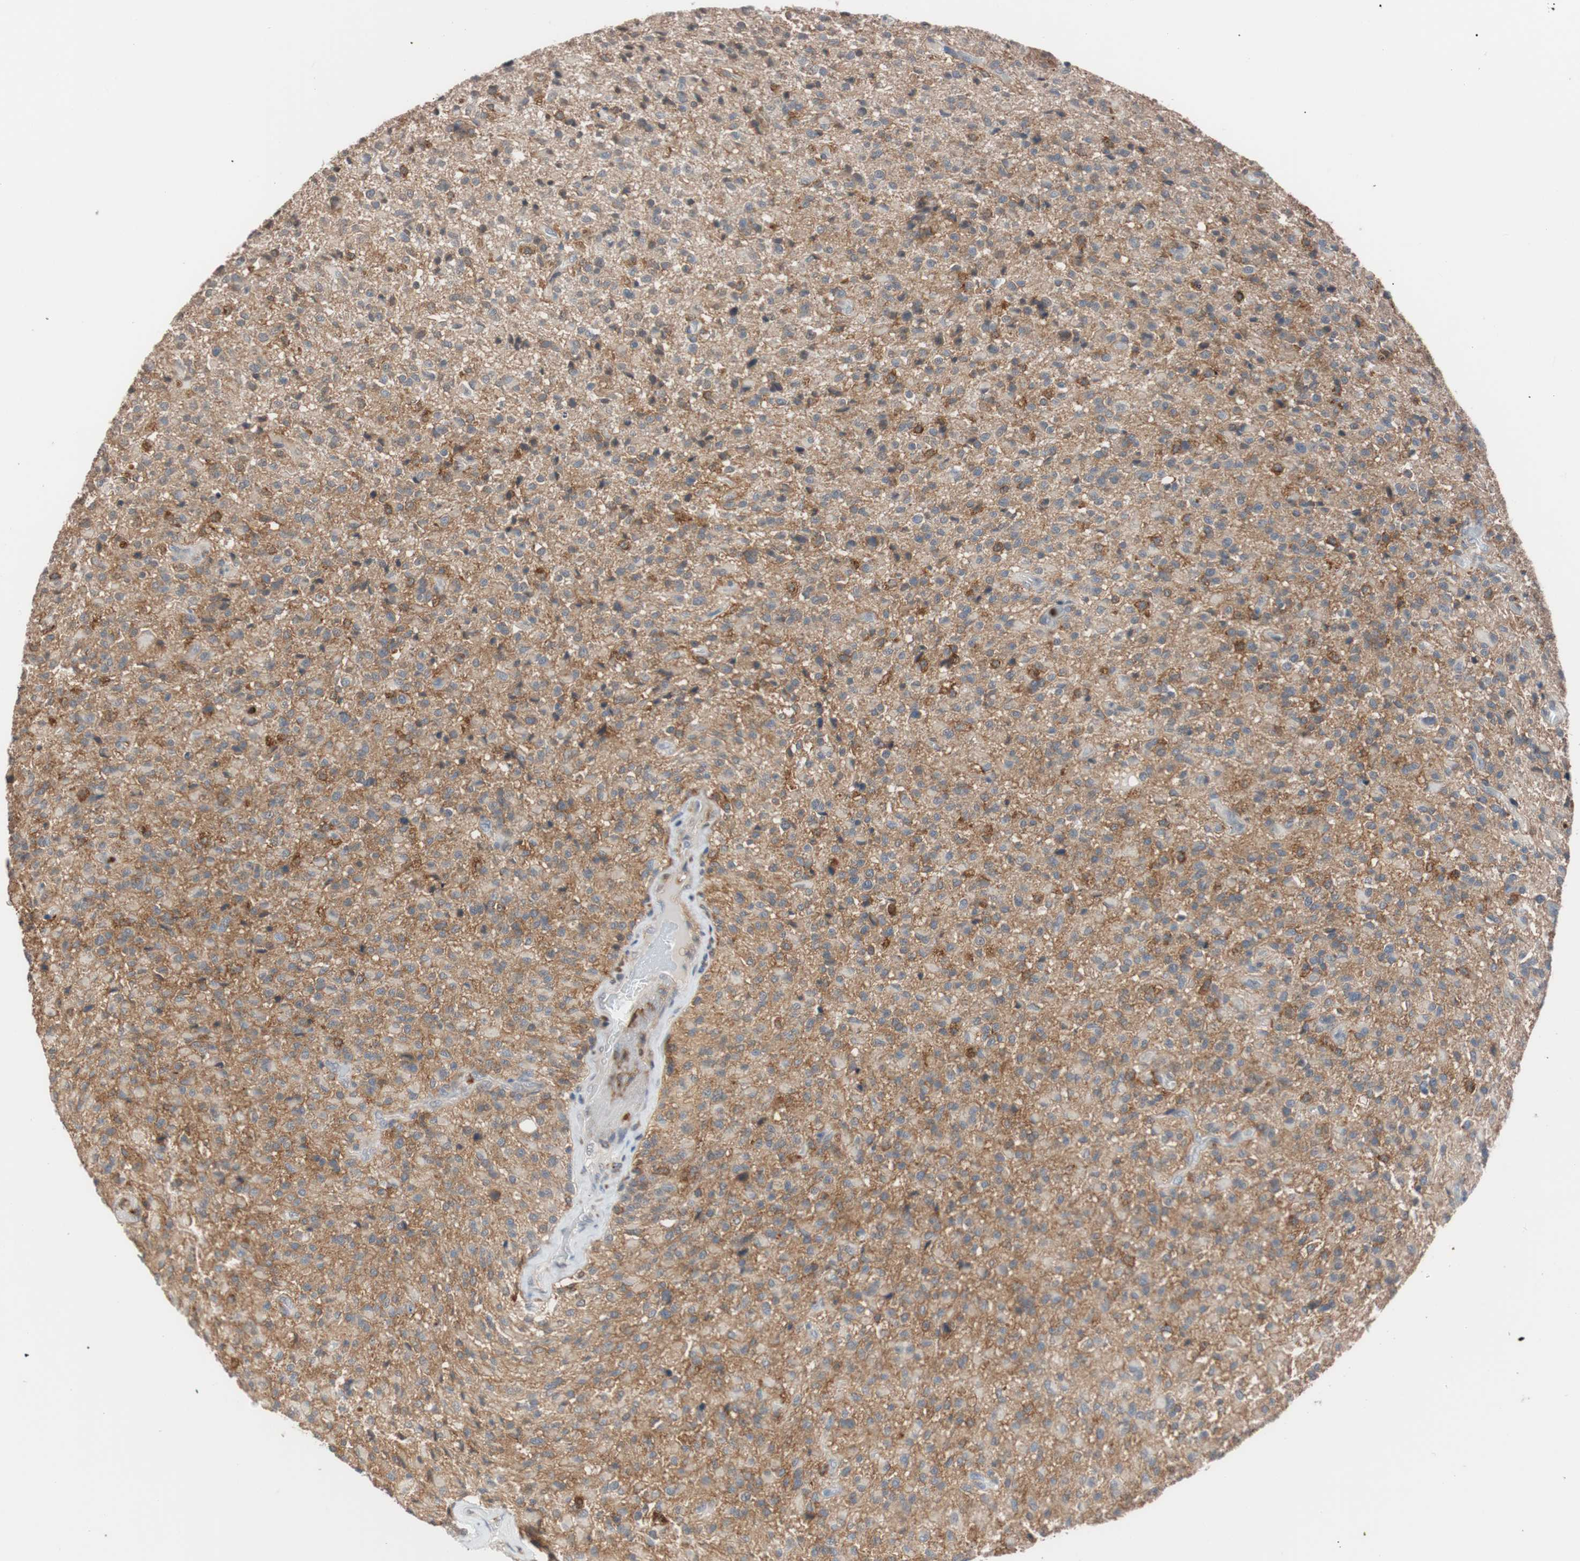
{"staining": {"intensity": "weak", "quantity": "25%-75%", "location": "cytoplasmic/membranous"}, "tissue": "glioma", "cell_type": "Tumor cells", "image_type": "cancer", "snomed": [{"axis": "morphology", "description": "Glioma, malignant, High grade"}, {"axis": "topography", "description": "Brain"}], "caption": "Immunohistochemical staining of human malignant glioma (high-grade) reveals low levels of weak cytoplasmic/membranous positivity in approximately 25%-75% of tumor cells.", "gene": "LITAF", "patient": {"sex": "male", "age": 71}}